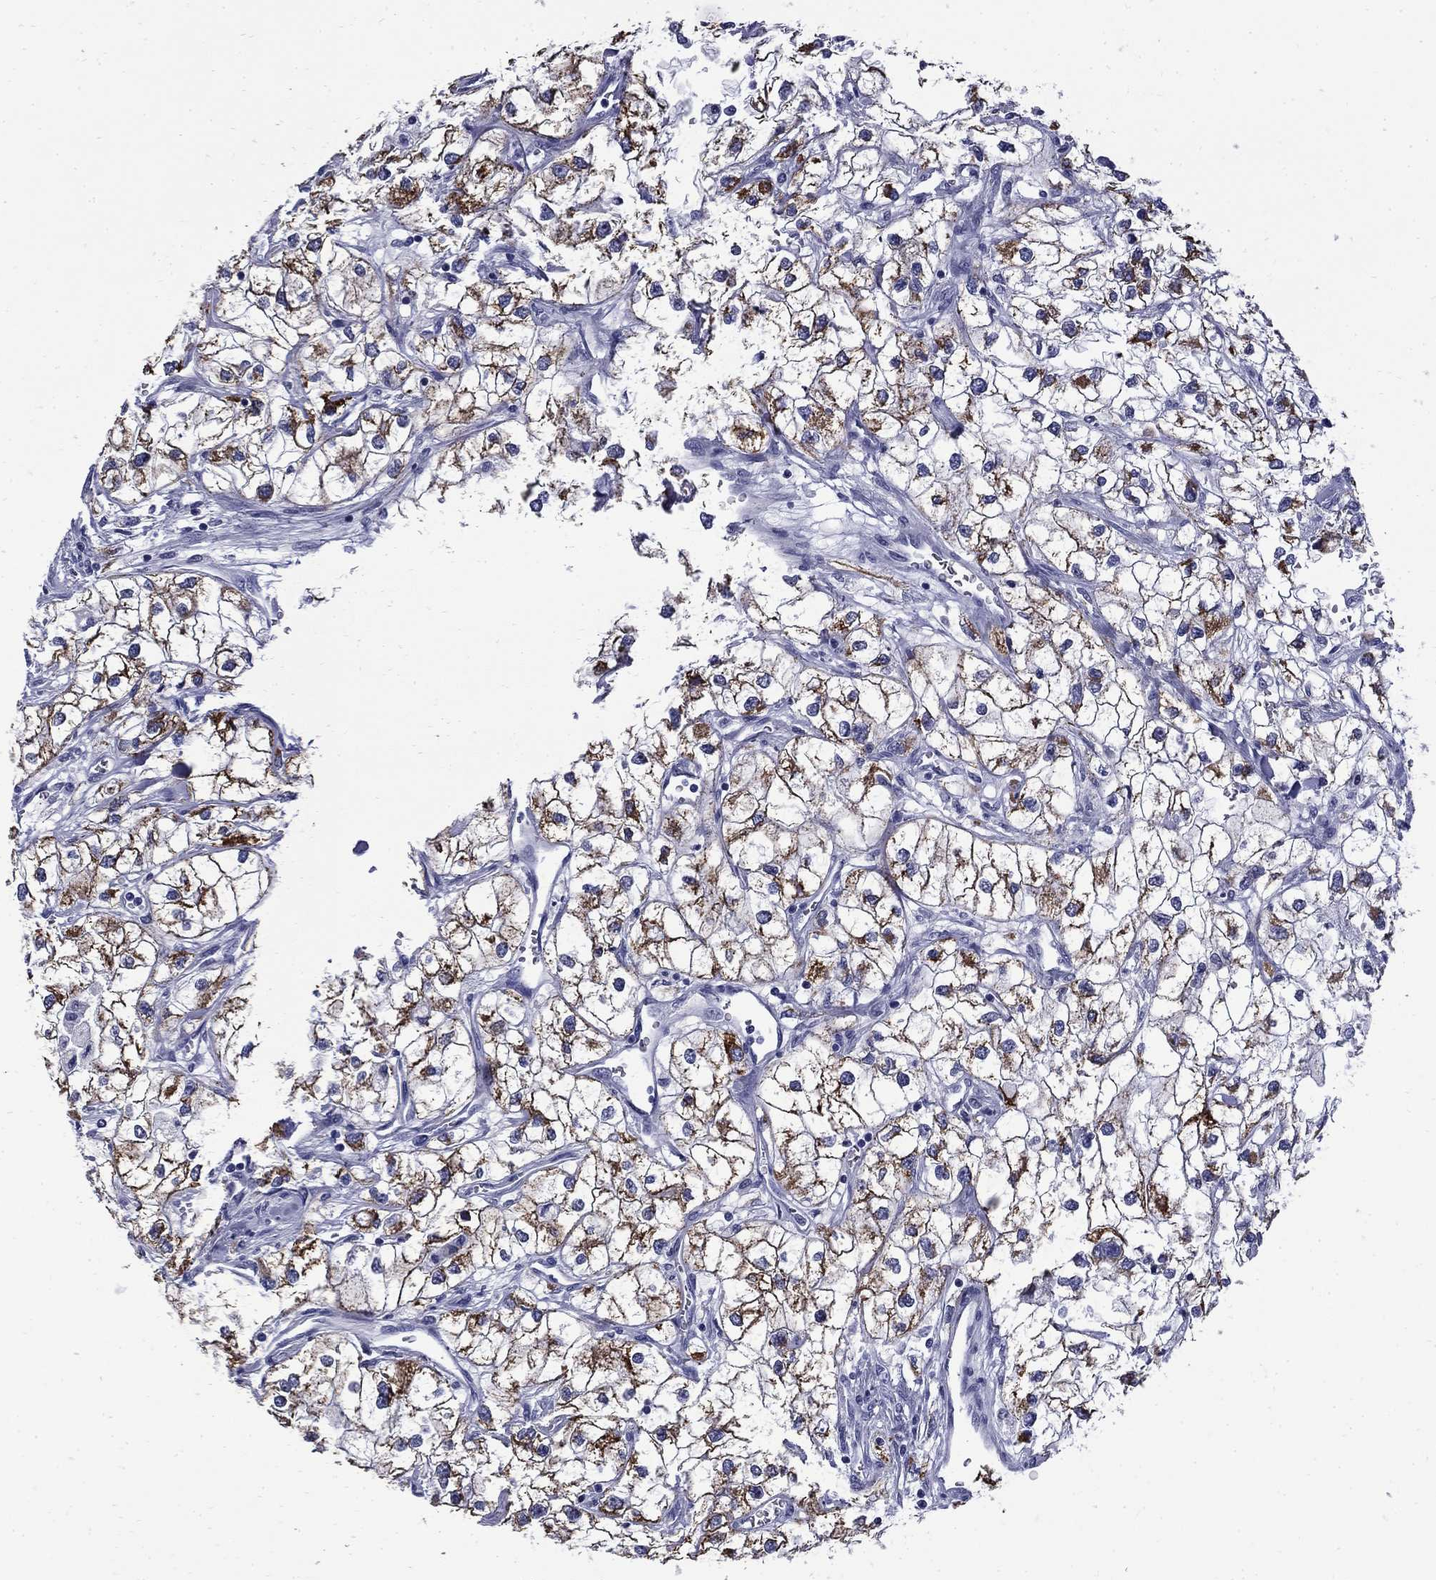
{"staining": {"intensity": "strong", "quantity": ">75%", "location": "cytoplasmic/membranous"}, "tissue": "renal cancer", "cell_type": "Tumor cells", "image_type": "cancer", "snomed": [{"axis": "morphology", "description": "Adenocarcinoma, NOS"}, {"axis": "topography", "description": "Kidney"}], "caption": "Renal cancer stained with DAB immunohistochemistry exhibits high levels of strong cytoplasmic/membranous expression in about >75% of tumor cells. Nuclei are stained in blue.", "gene": "MGARP", "patient": {"sex": "male", "age": 59}}